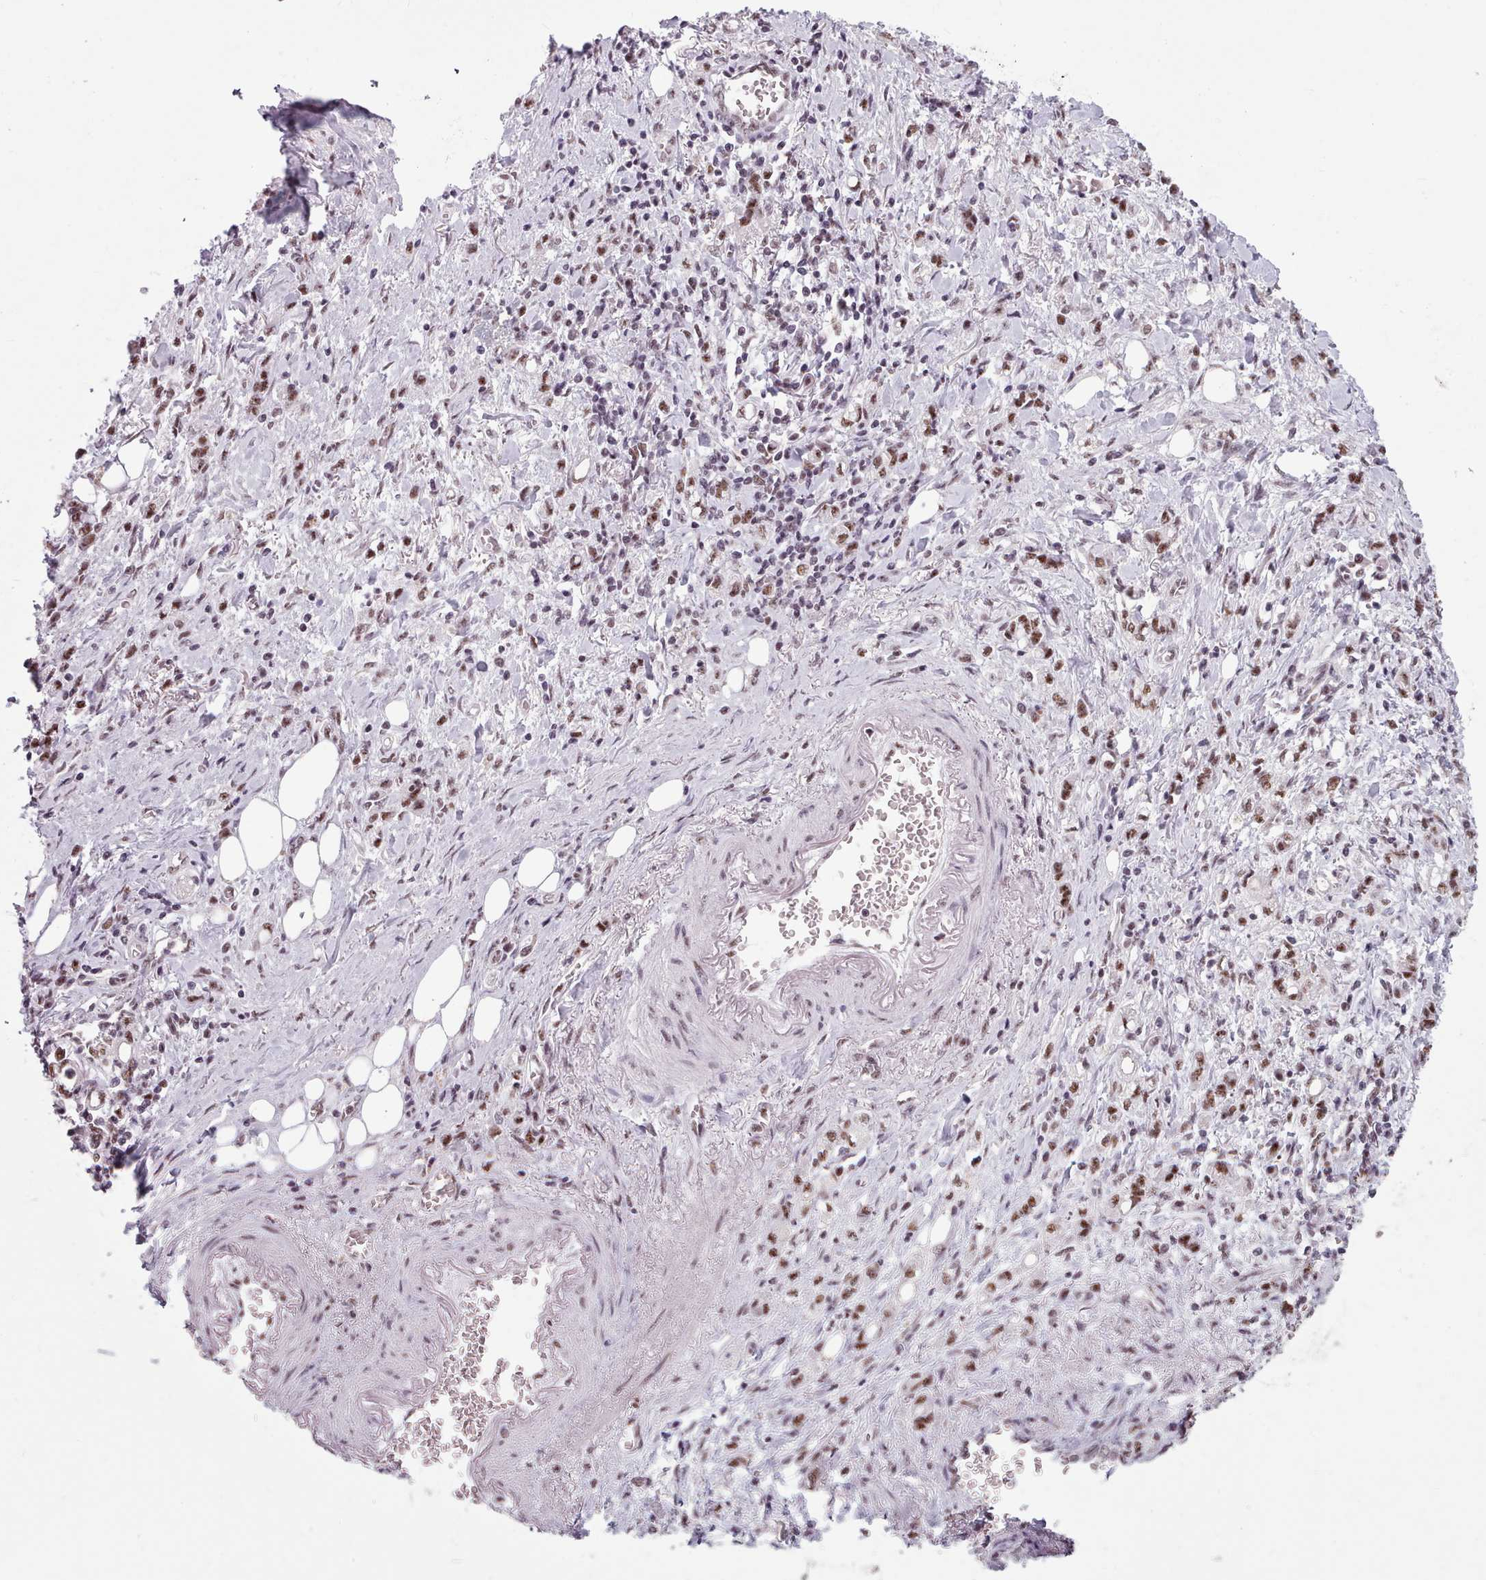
{"staining": {"intensity": "moderate", "quantity": ">75%", "location": "nuclear"}, "tissue": "stomach cancer", "cell_type": "Tumor cells", "image_type": "cancer", "snomed": [{"axis": "morphology", "description": "Adenocarcinoma, NOS"}, {"axis": "topography", "description": "Stomach"}], "caption": "Immunohistochemistry image of neoplastic tissue: stomach adenocarcinoma stained using immunohistochemistry (IHC) displays medium levels of moderate protein expression localized specifically in the nuclear of tumor cells, appearing as a nuclear brown color.", "gene": "SRRM1", "patient": {"sex": "male", "age": 77}}